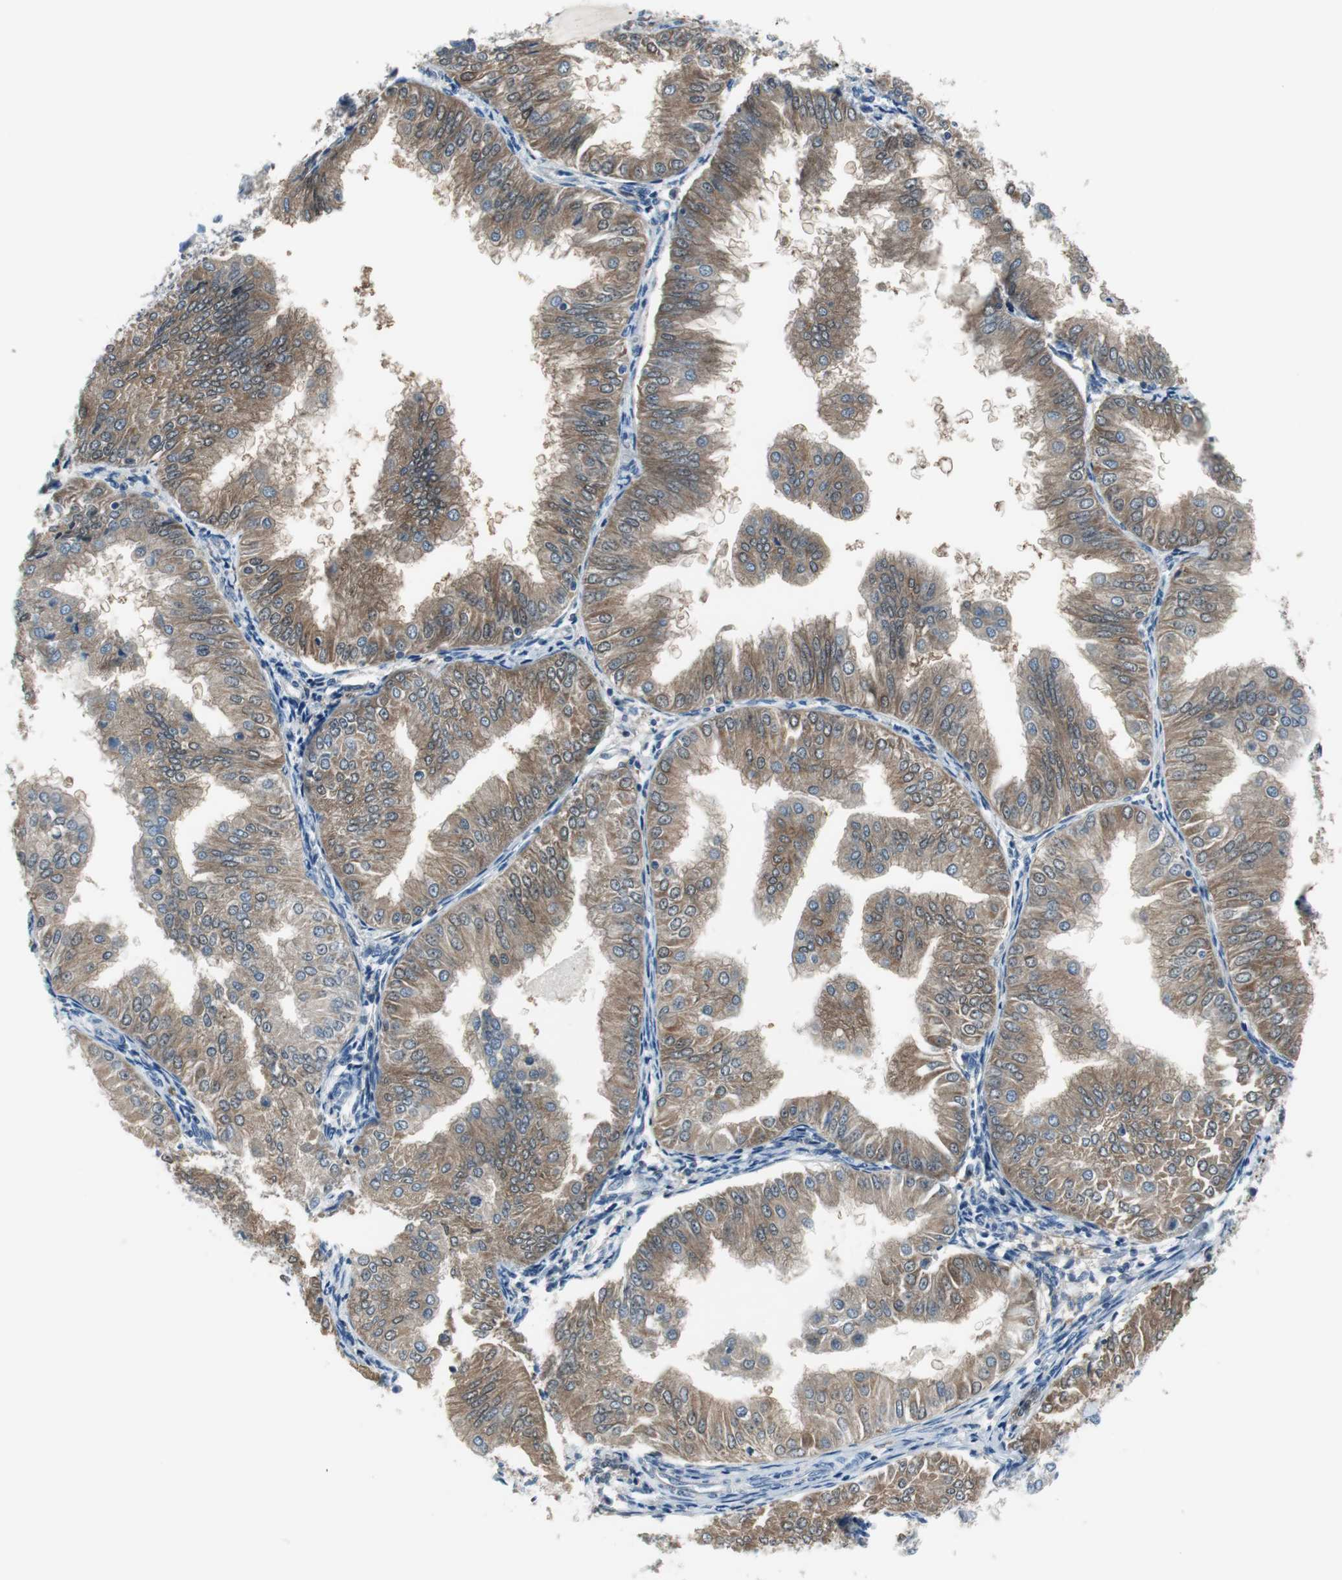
{"staining": {"intensity": "strong", "quantity": ">75%", "location": "cytoplasmic/membranous"}, "tissue": "endometrial cancer", "cell_type": "Tumor cells", "image_type": "cancer", "snomed": [{"axis": "morphology", "description": "Adenocarcinoma, NOS"}, {"axis": "topography", "description": "Endometrium"}], "caption": "Endometrial cancer (adenocarcinoma) stained with IHC displays strong cytoplasmic/membranous staining in about >75% of tumor cells.", "gene": "FBP1", "patient": {"sex": "female", "age": 53}}